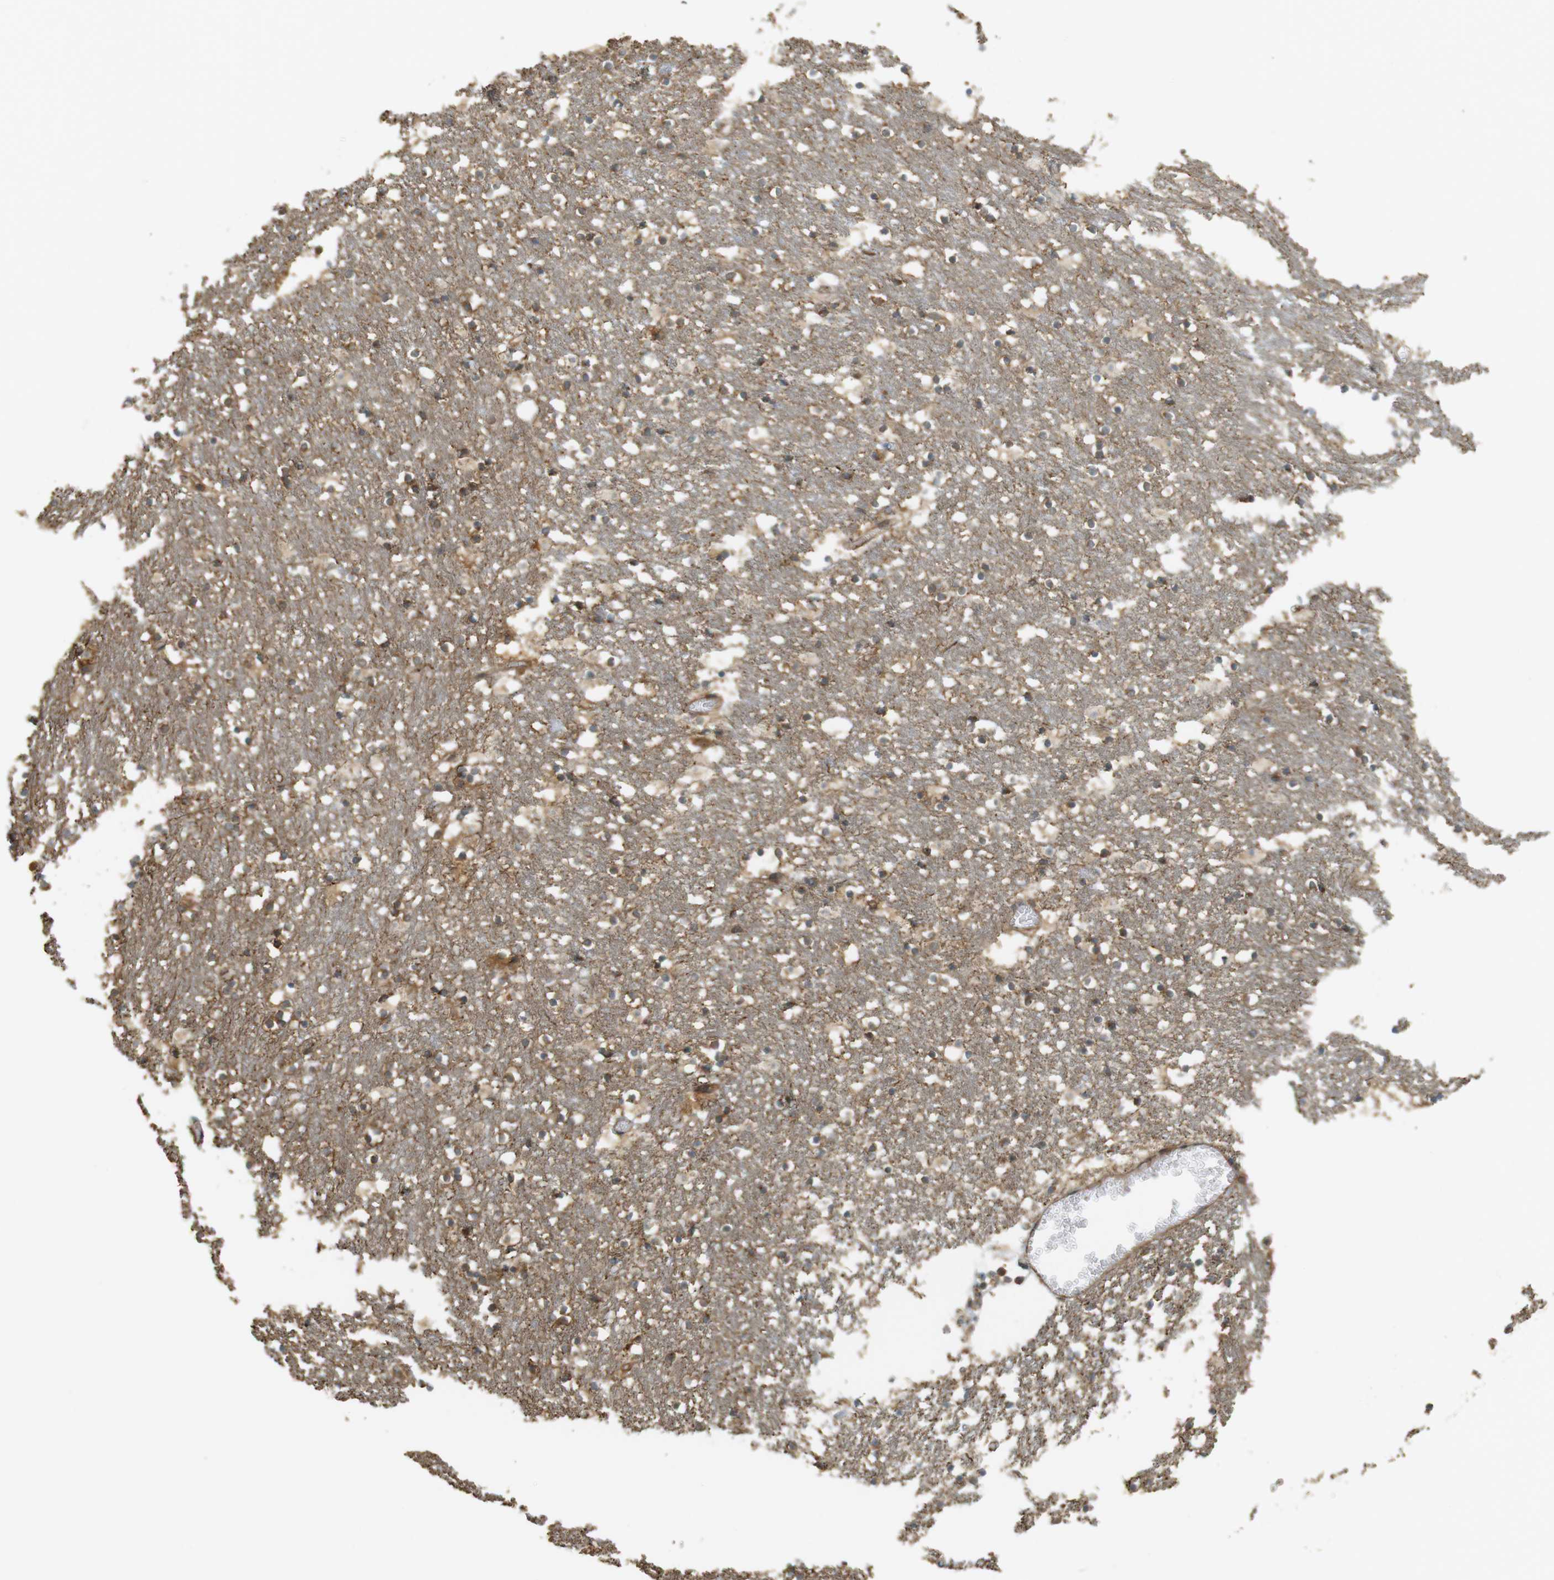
{"staining": {"intensity": "moderate", "quantity": "25%-75%", "location": "cytoplasmic/membranous"}, "tissue": "caudate", "cell_type": "Glial cells", "image_type": "normal", "snomed": [{"axis": "morphology", "description": "Normal tissue, NOS"}, {"axis": "topography", "description": "Lateral ventricle wall"}], "caption": "A brown stain highlights moderate cytoplasmic/membranous staining of a protein in glial cells of benign caudate. (Brightfield microscopy of DAB IHC at high magnification).", "gene": "PA2G4", "patient": {"sex": "male", "age": 45}}